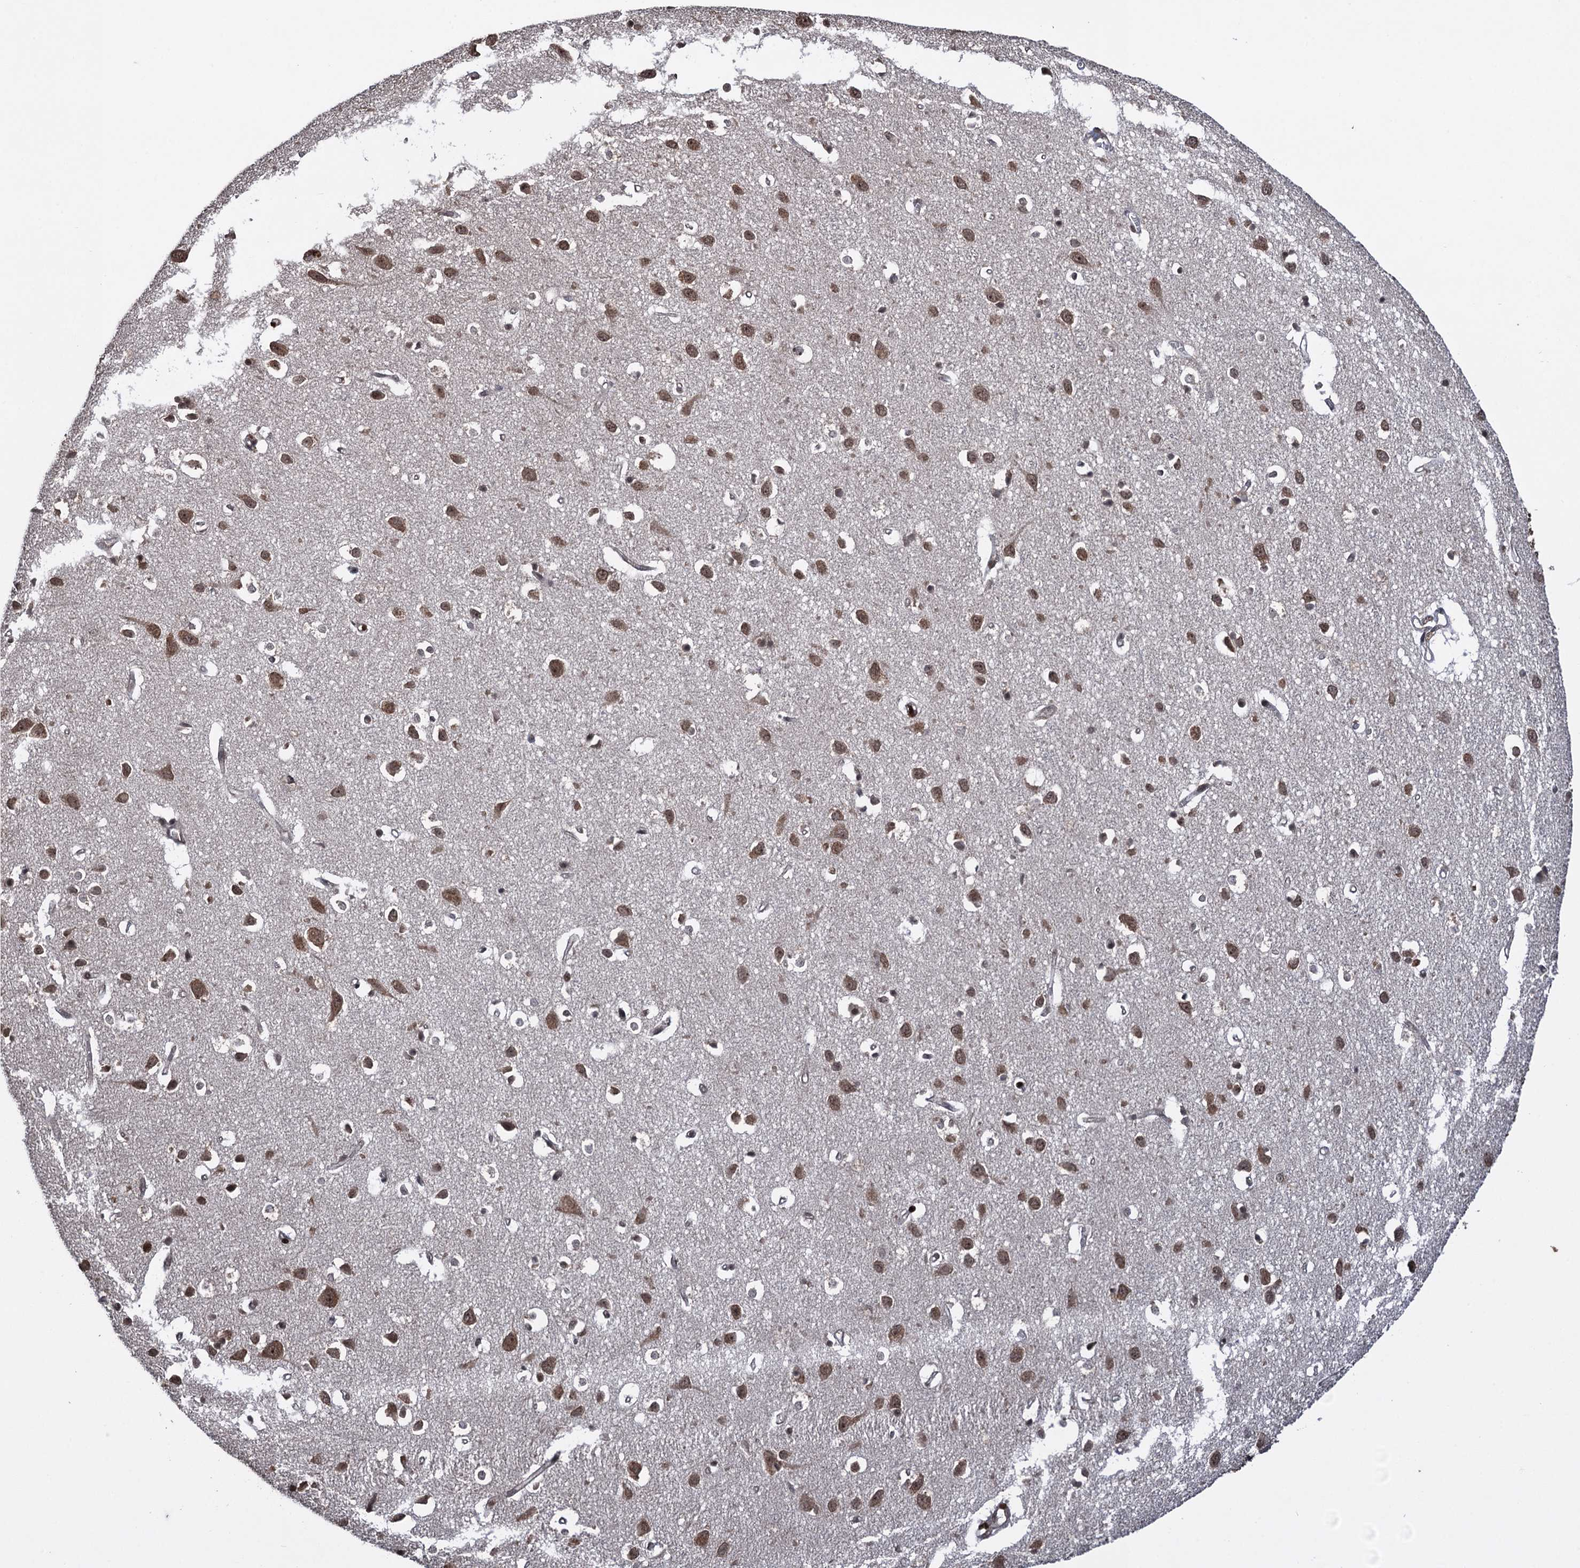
{"staining": {"intensity": "moderate", "quantity": ">75%", "location": "nuclear"}, "tissue": "cerebral cortex", "cell_type": "Endothelial cells", "image_type": "normal", "snomed": [{"axis": "morphology", "description": "Normal tissue, NOS"}, {"axis": "topography", "description": "Cerebral cortex"}], "caption": "About >75% of endothelial cells in unremarkable cerebral cortex display moderate nuclear protein staining as visualized by brown immunohistochemical staining.", "gene": "ZNF169", "patient": {"sex": "female", "age": 64}}